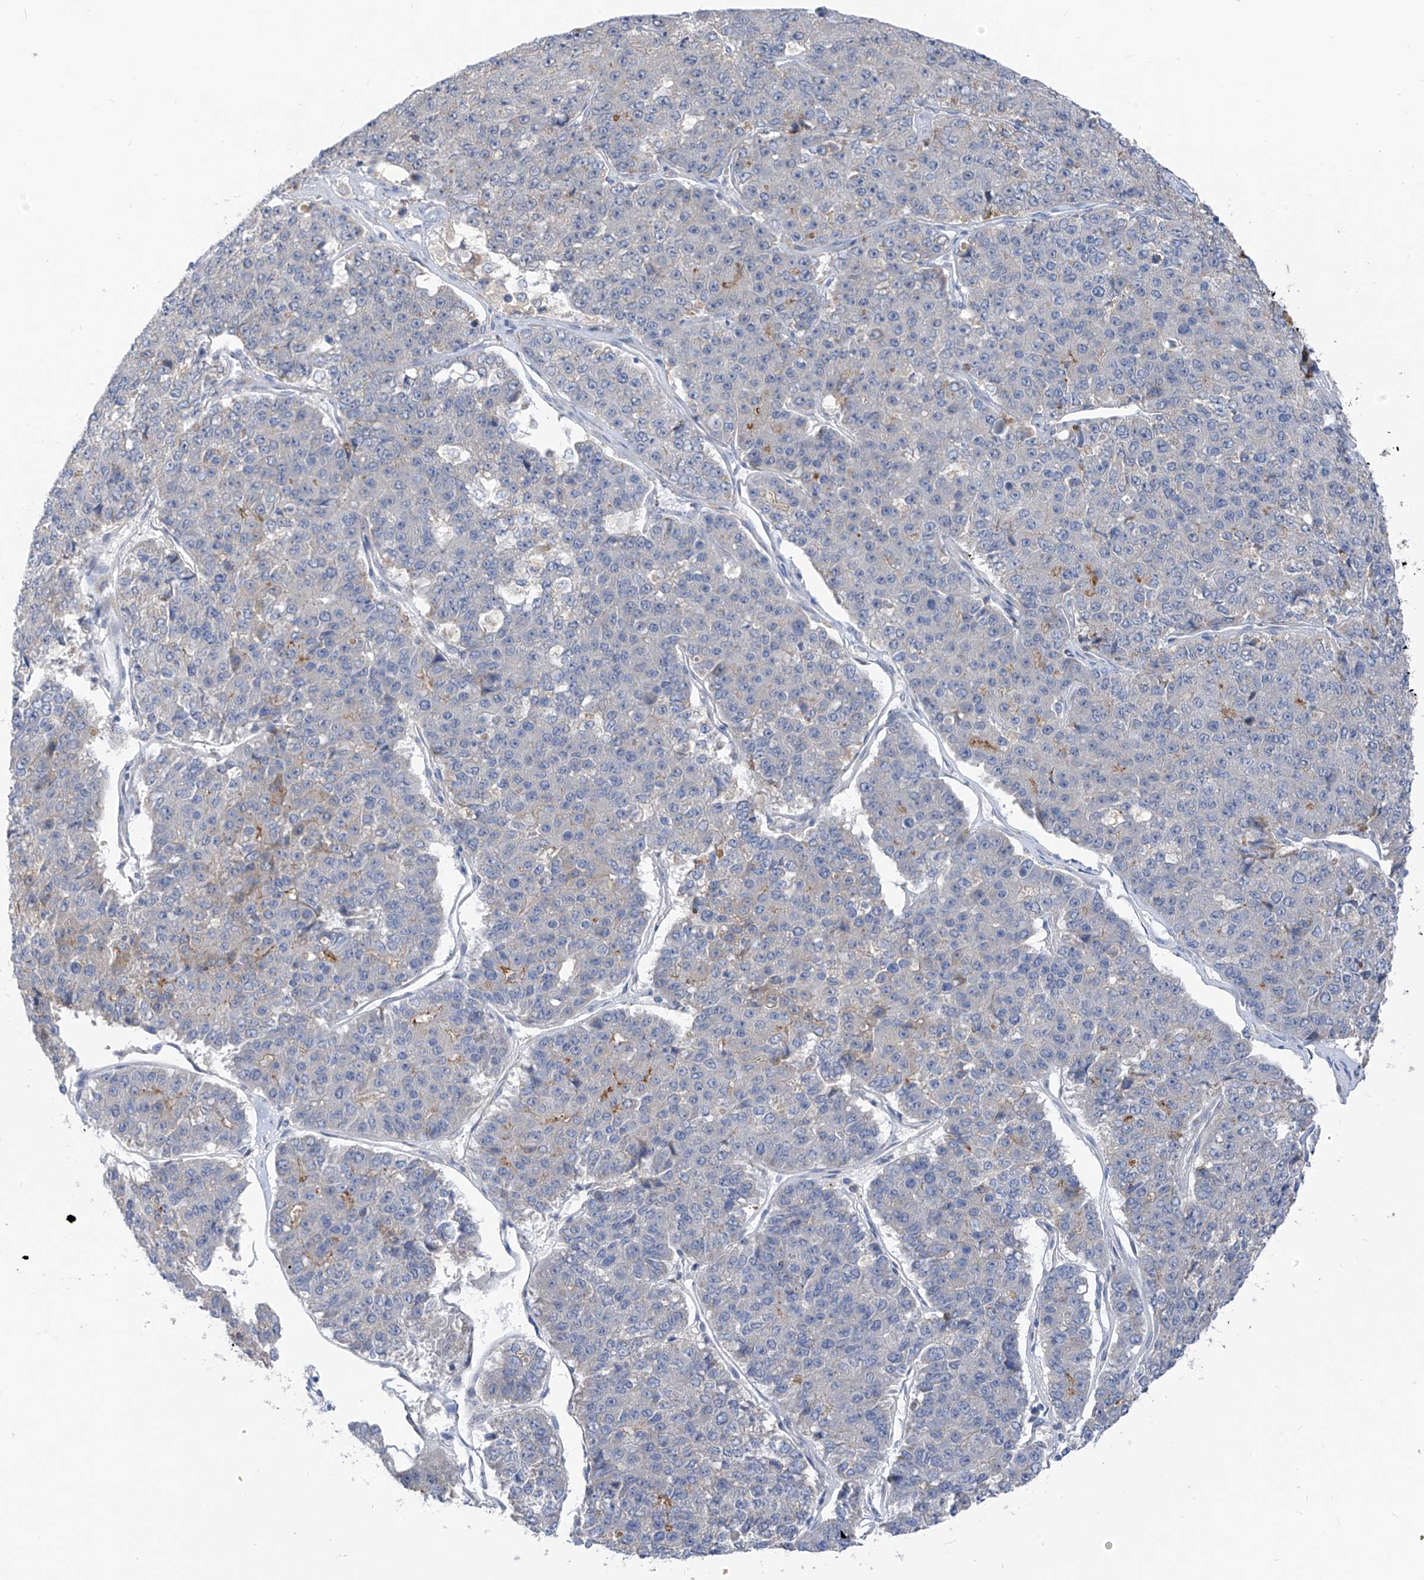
{"staining": {"intensity": "negative", "quantity": "none", "location": "none"}, "tissue": "pancreatic cancer", "cell_type": "Tumor cells", "image_type": "cancer", "snomed": [{"axis": "morphology", "description": "Adenocarcinoma, NOS"}, {"axis": "topography", "description": "Pancreas"}], "caption": "DAB (3,3'-diaminobenzidine) immunohistochemical staining of human pancreatic cancer displays no significant expression in tumor cells. (Immunohistochemistry, brightfield microscopy, high magnification).", "gene": "LDAH", "patient": {"sex": "male", "age": 50}}